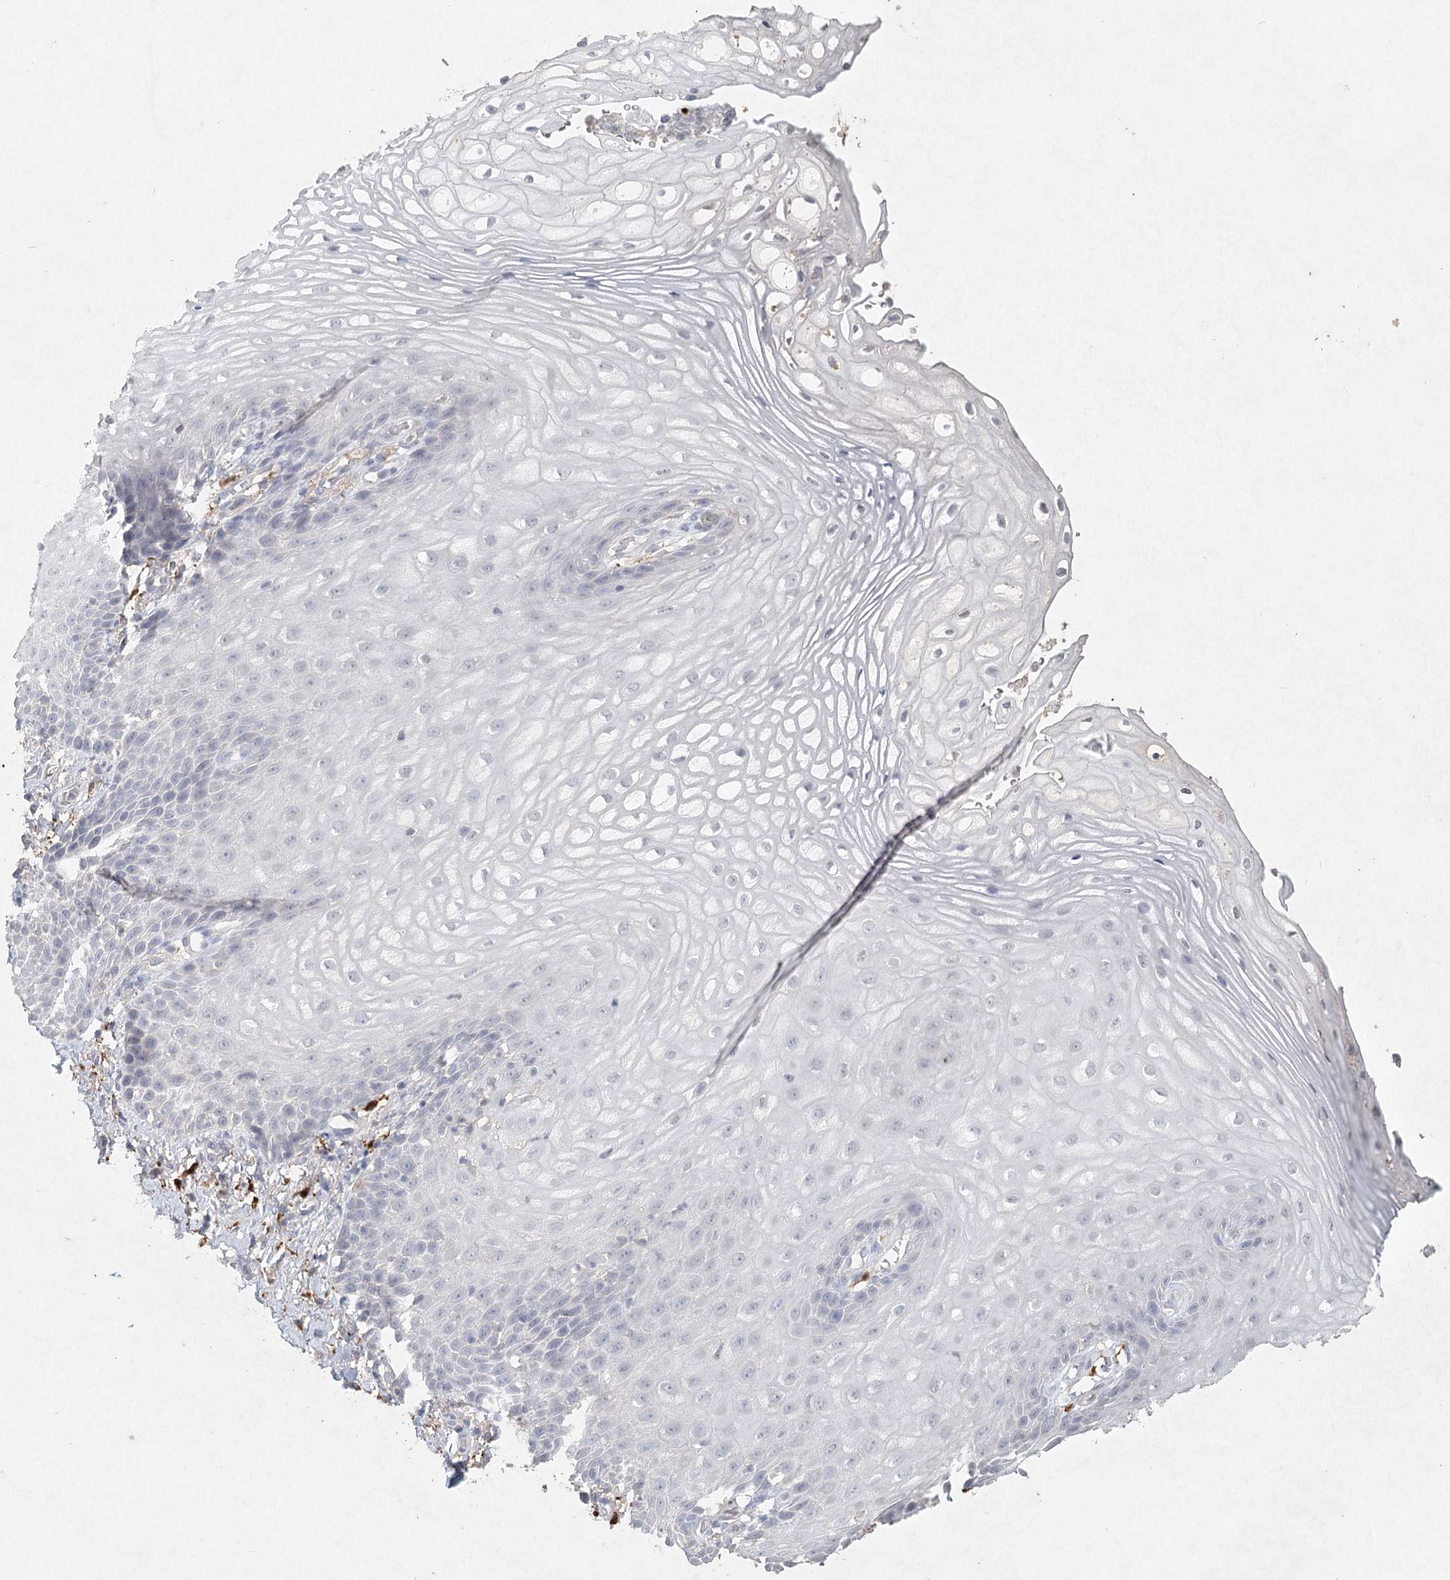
{"staining": {"intensity": "negative", "quantity": "none", "location": "none"}, "tissue": "vagina", "cell_type": "Squamous epithelial cells", "image_type": "normal", "snomed": [{"axis": "morphology", "description": "Normal tissue, NOS"}, {"axis": "topography", "description": "Vagina"}], "caption": "Micrograph shows no protein staining in squamous epithelial cells of unremarkable vagina. (Immunohistochemistry (ihc), brightfield microscopy, high magnification).", "gene": "ARSI", "patient": {"sex": "female", "age": 60}}